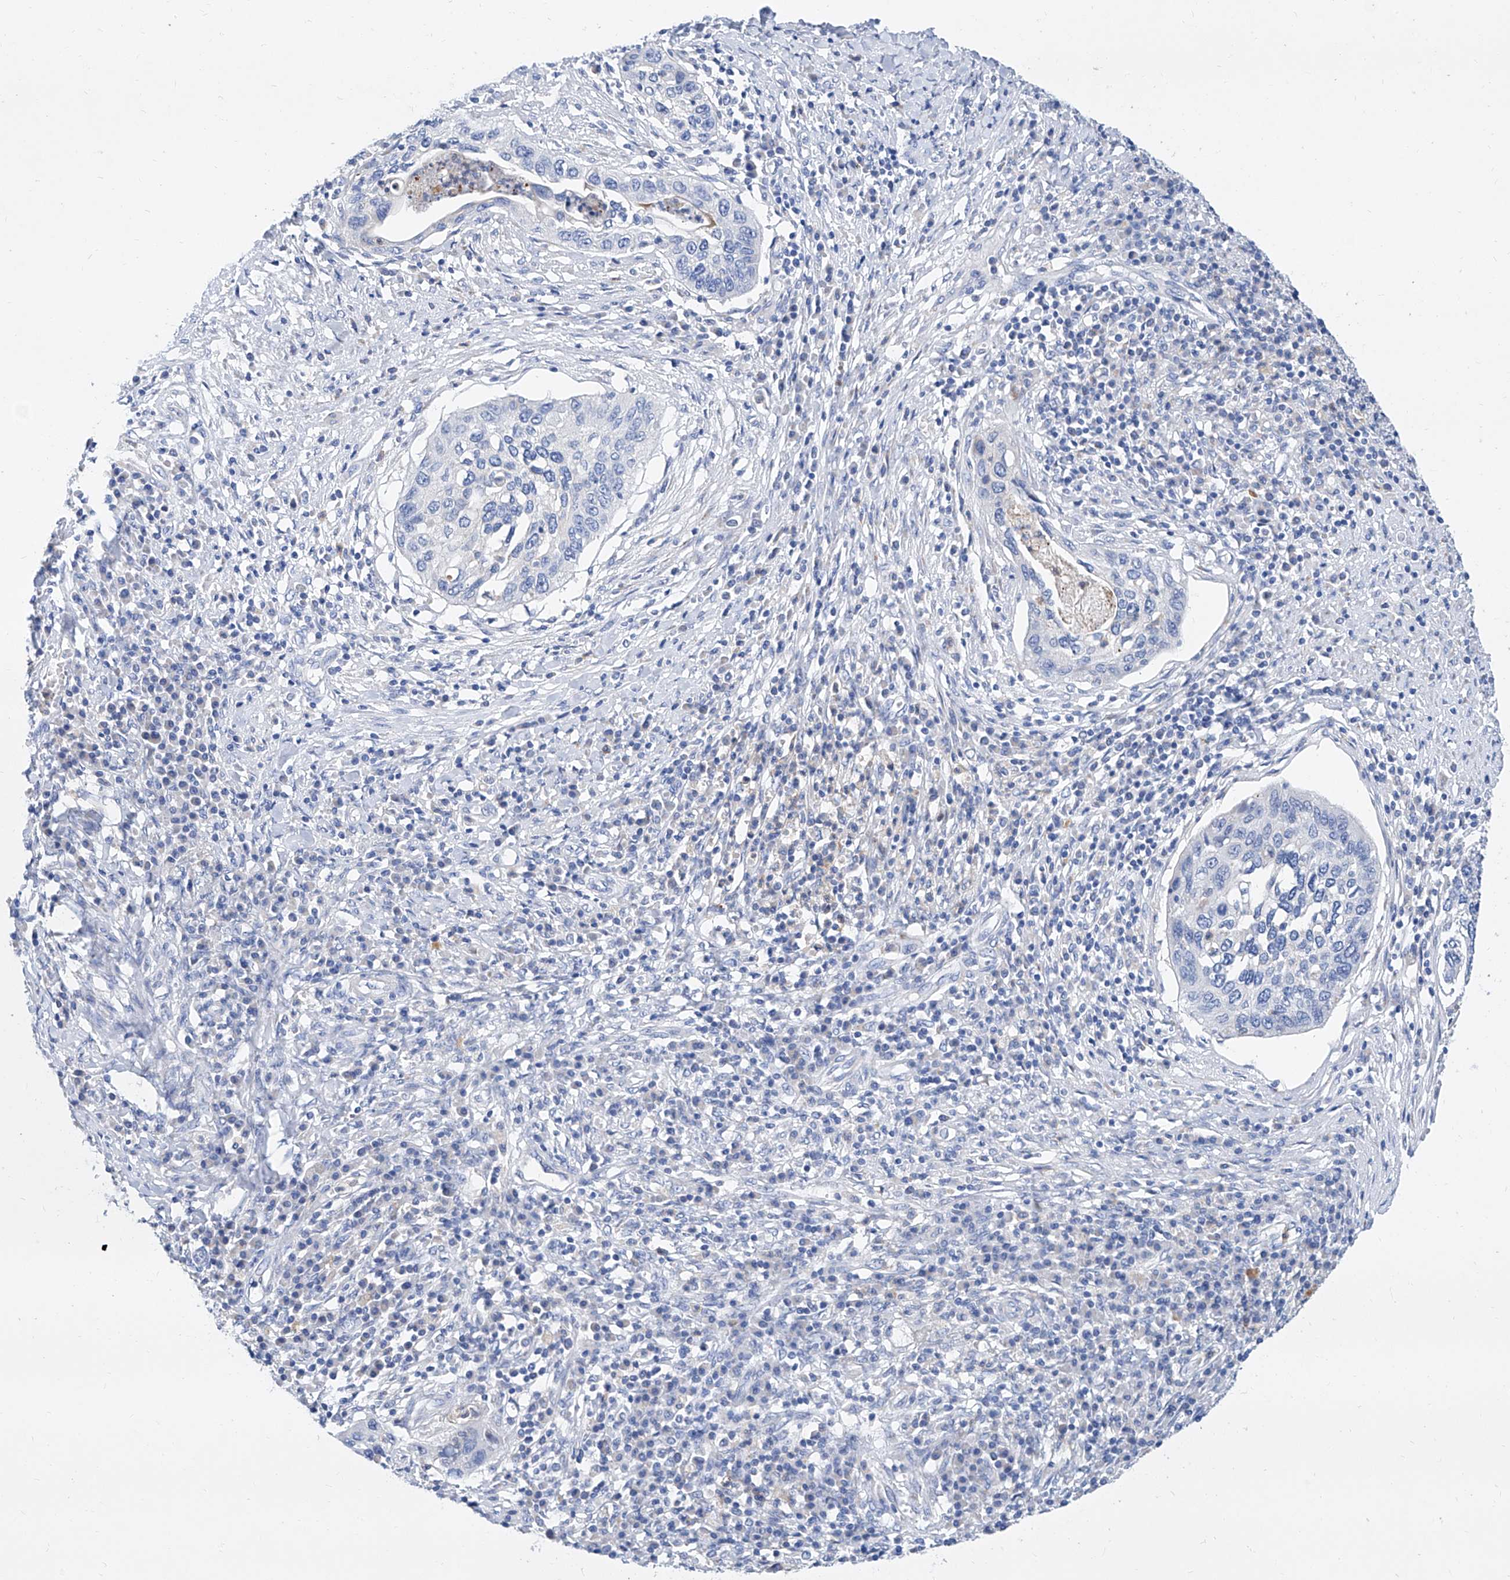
{"staining": {"intensity": "negative", "quantity": "none", "location": "none"}, "tissue": "cervical cancer", "cell_type": "Tumor cells", "image_type": "cancer", "snomed": [{"axis": "morphology", "description": "Squamous cell carcinoma, NOS"}, {"axis": "topography", "description": "Cervix"}], "caption": "DAB (3,3'-diaminobenzidine) immunohistochemical staining of cervical cancer (squamous cell carcinoma) exhibits no significant expression in tumor cells.", "gene": "SLC25A29", "patient": {"sex": "female", "age": 38}}